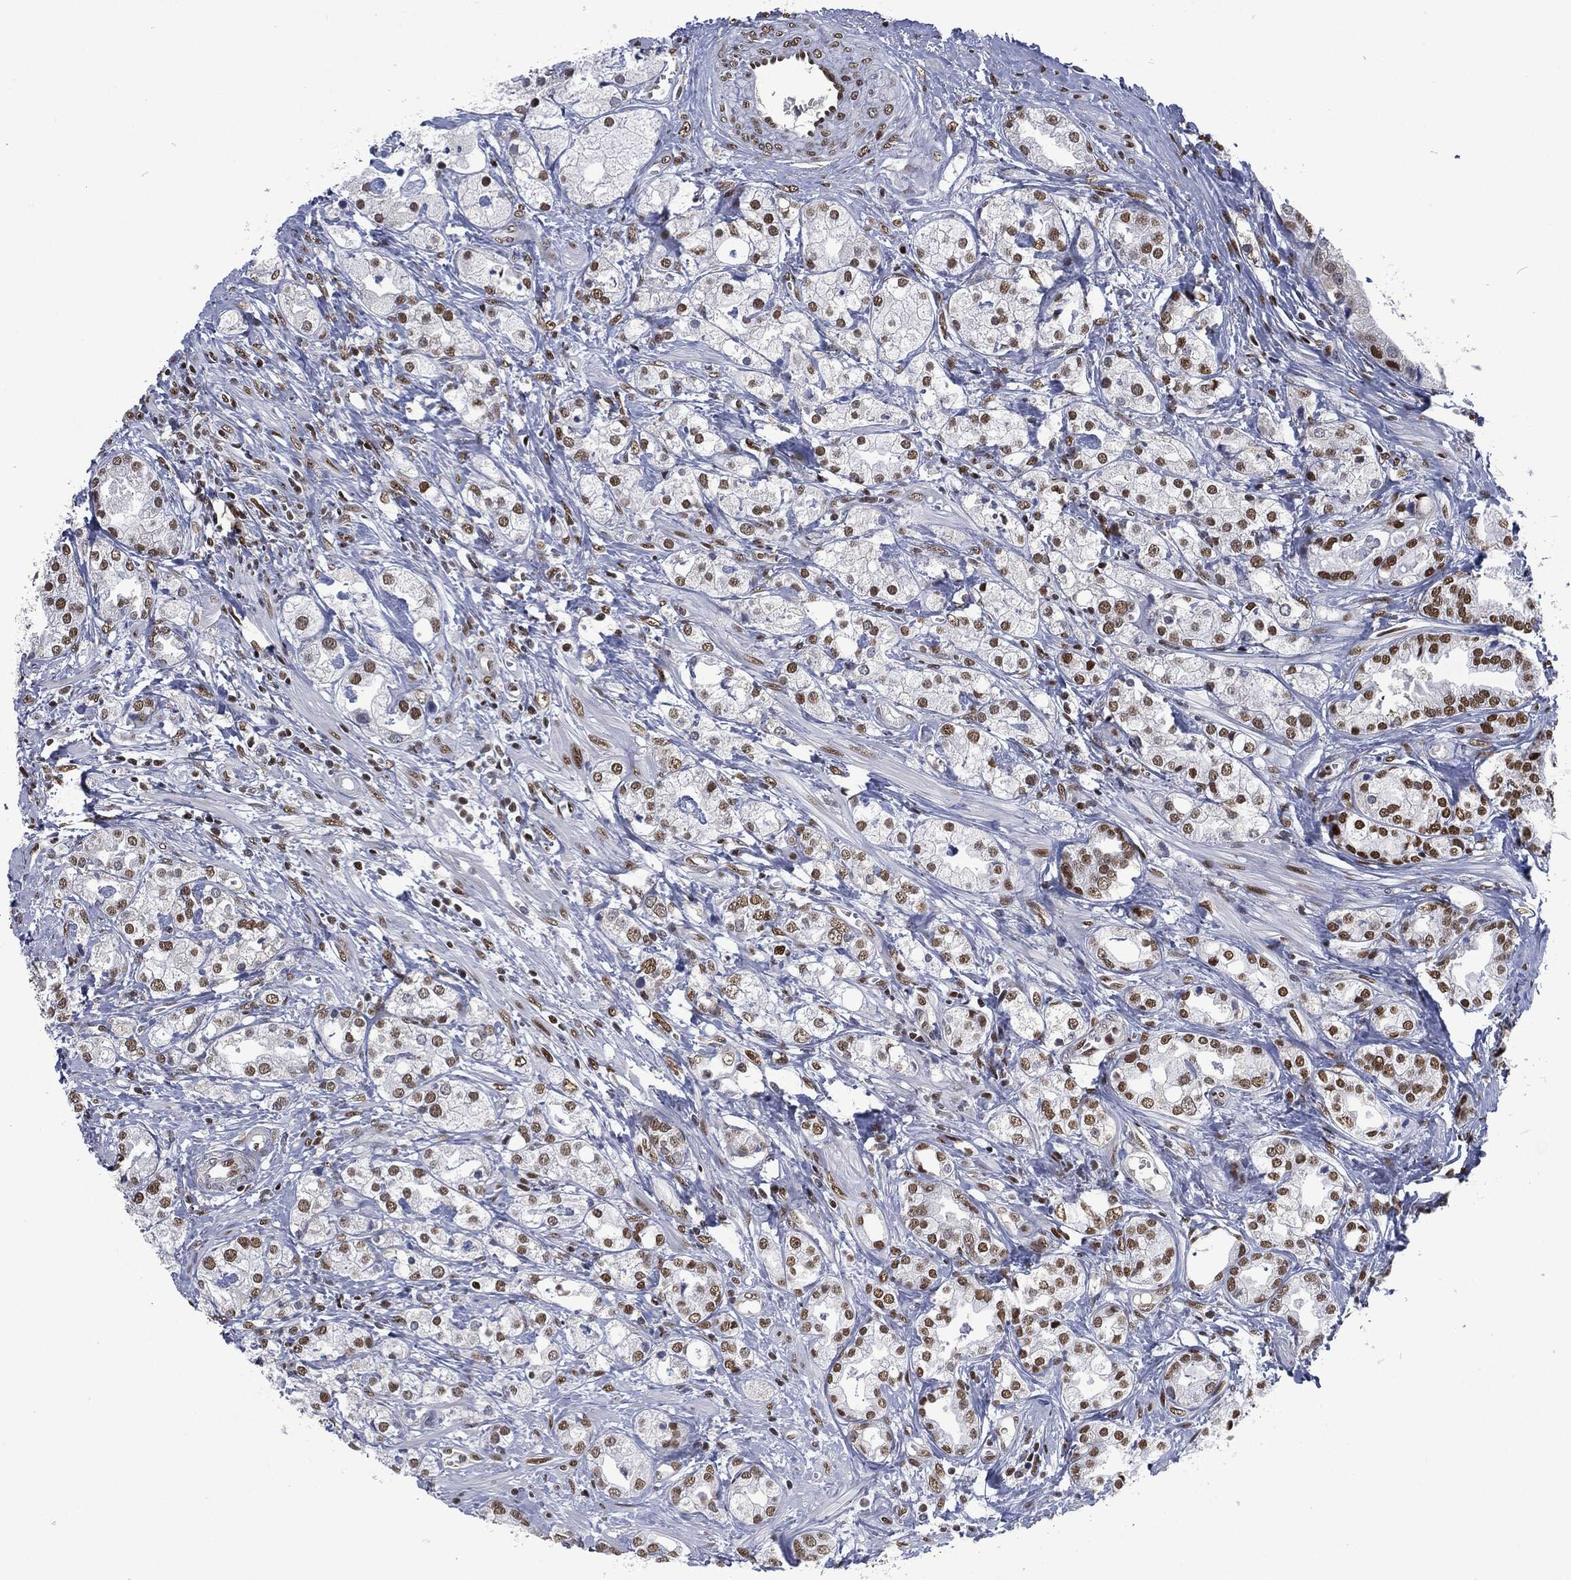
{"staining": {"intensity": "moderate", "quantity": "25%-75%", "location": "nuclear"}, "tissue": "prostate cancer", "cell_type": "Tumor cells", "image_type": "cancer", "snomed": [{"axis": "morphology", "description": "Adenocarcinoma, NOS"}, {"axis": "topography", "description": "Prostate and seminal vesicle, NOS"}, {"axis": "topography", "description": "Prostate"}], "caption": "A photomicrograph of prostate cancer stained for a protein exhibits moderate nuclear brown staining in tumor cells.", "gene": "DCPS", "patient": {"sex": "male", "age": 62}}